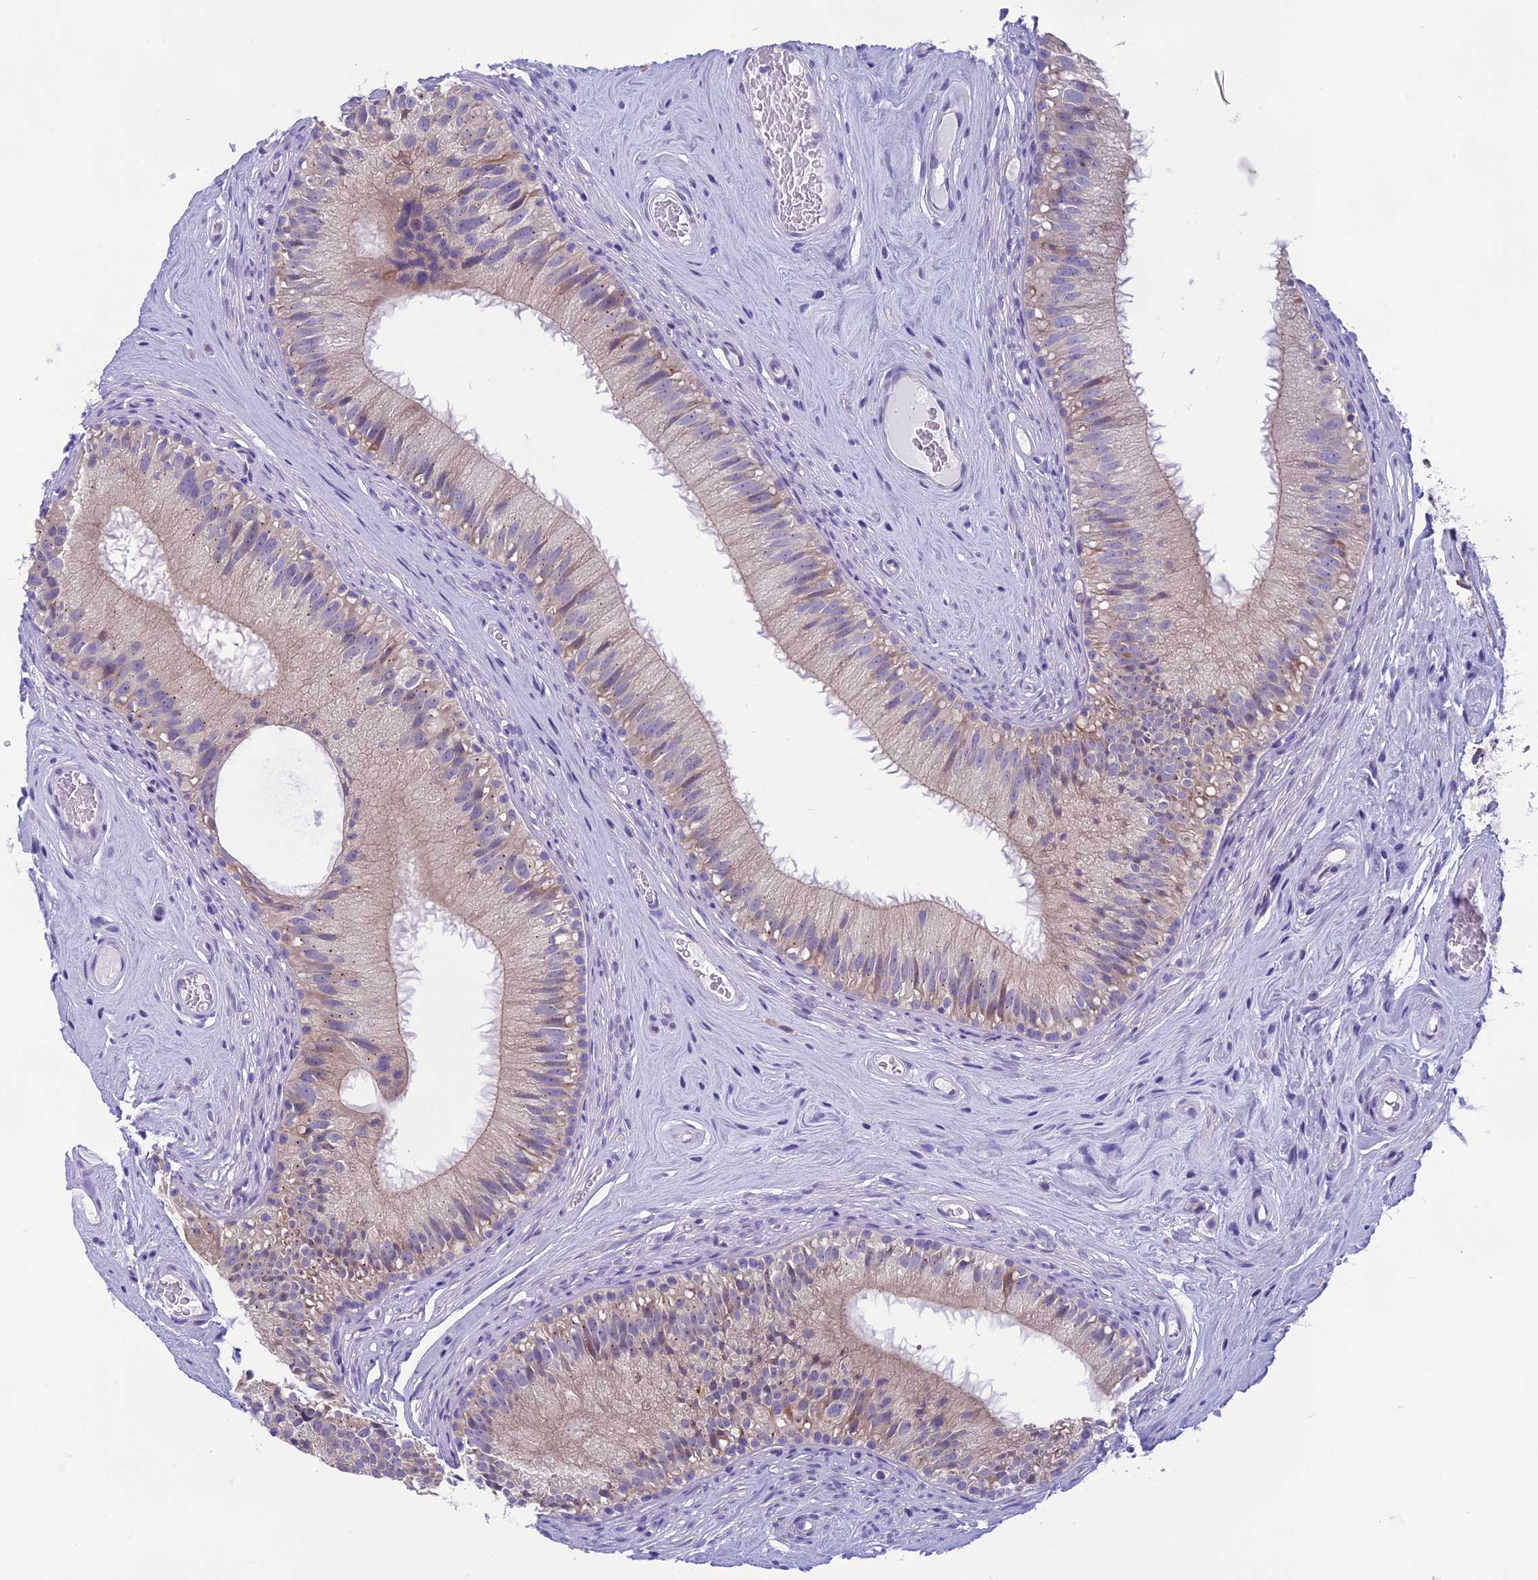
{"staining": {"intensity": "negative", "quantity": "none", "location": "none"}, "tissue": "epididymis", "cell_type": "Glandular cells", "image_type": "normal", "snomed": [{"axis": "morphology", "description": "Normal tissue, NOS"}, {"axis": "topography", "description": "Epididymis"}], "caption": "The image exhibits no staining of glandular cells in unremarkable epididymis.", "gene": "ARHGEF37", "patient": {"sex": "male", "age": 45}}